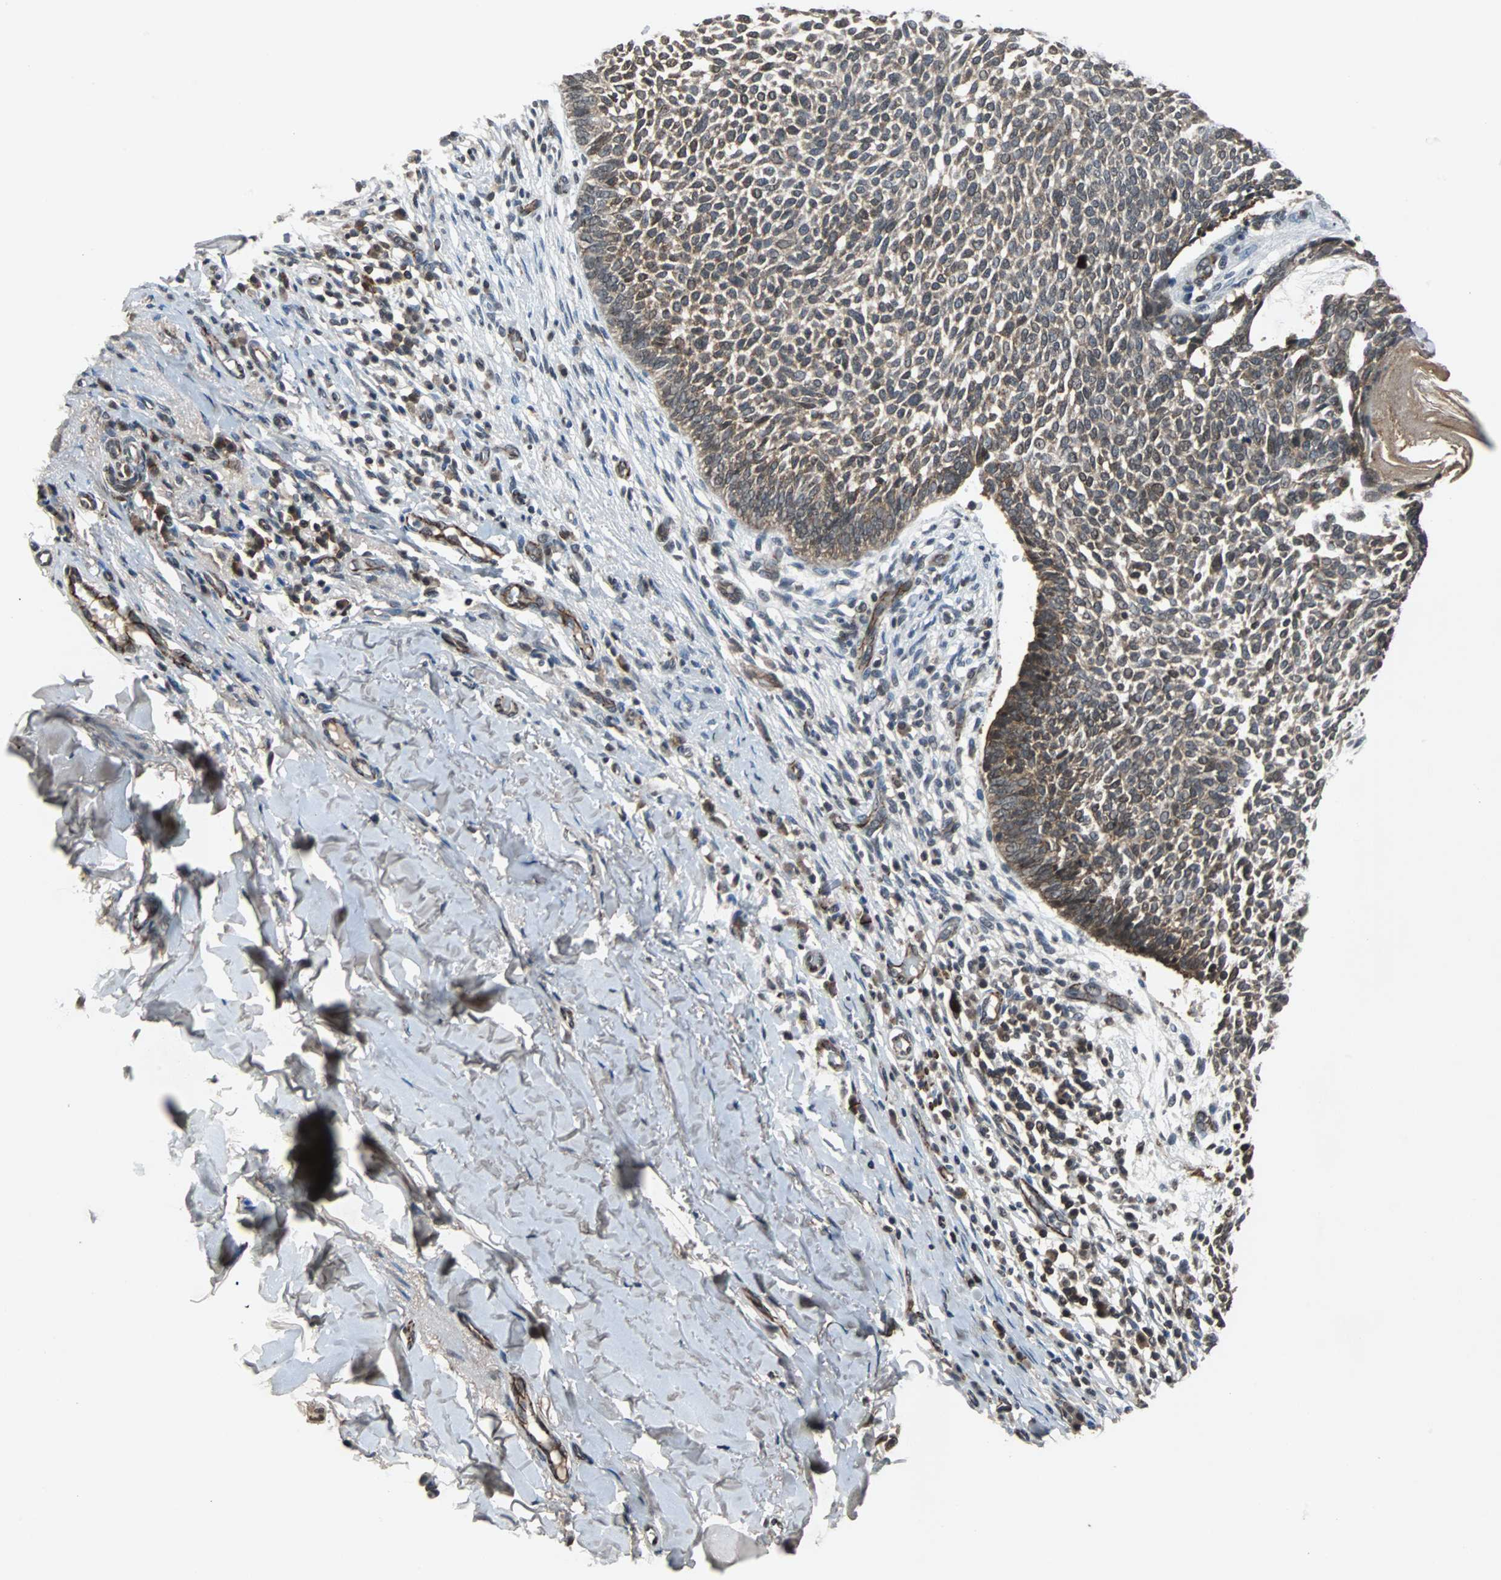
{"staining": {"intensity": "moderate", "quantity": ">75%", "location": "cytoplasmic/membranous"}, "tissue": "skin cancer", "cell_type": "Tumor cells", "image_type": "cancer", "snomed": [{"axis": "morphology", "description": "Normal tissue, NOS"}, {"axis": "morphology", "description": "Basal cell carcinoma"}, {"axis": "topography", "description": "Skin"}], "caption": "This is a photomicrograph of immunohistochemistry staining of skin cancer (basal cell carcinoma), which shows moderate expression in the cytoplasmic/membranous of tumor cells.", "gene": "LSR", "patient": {"sex": "male", "age": 87}}